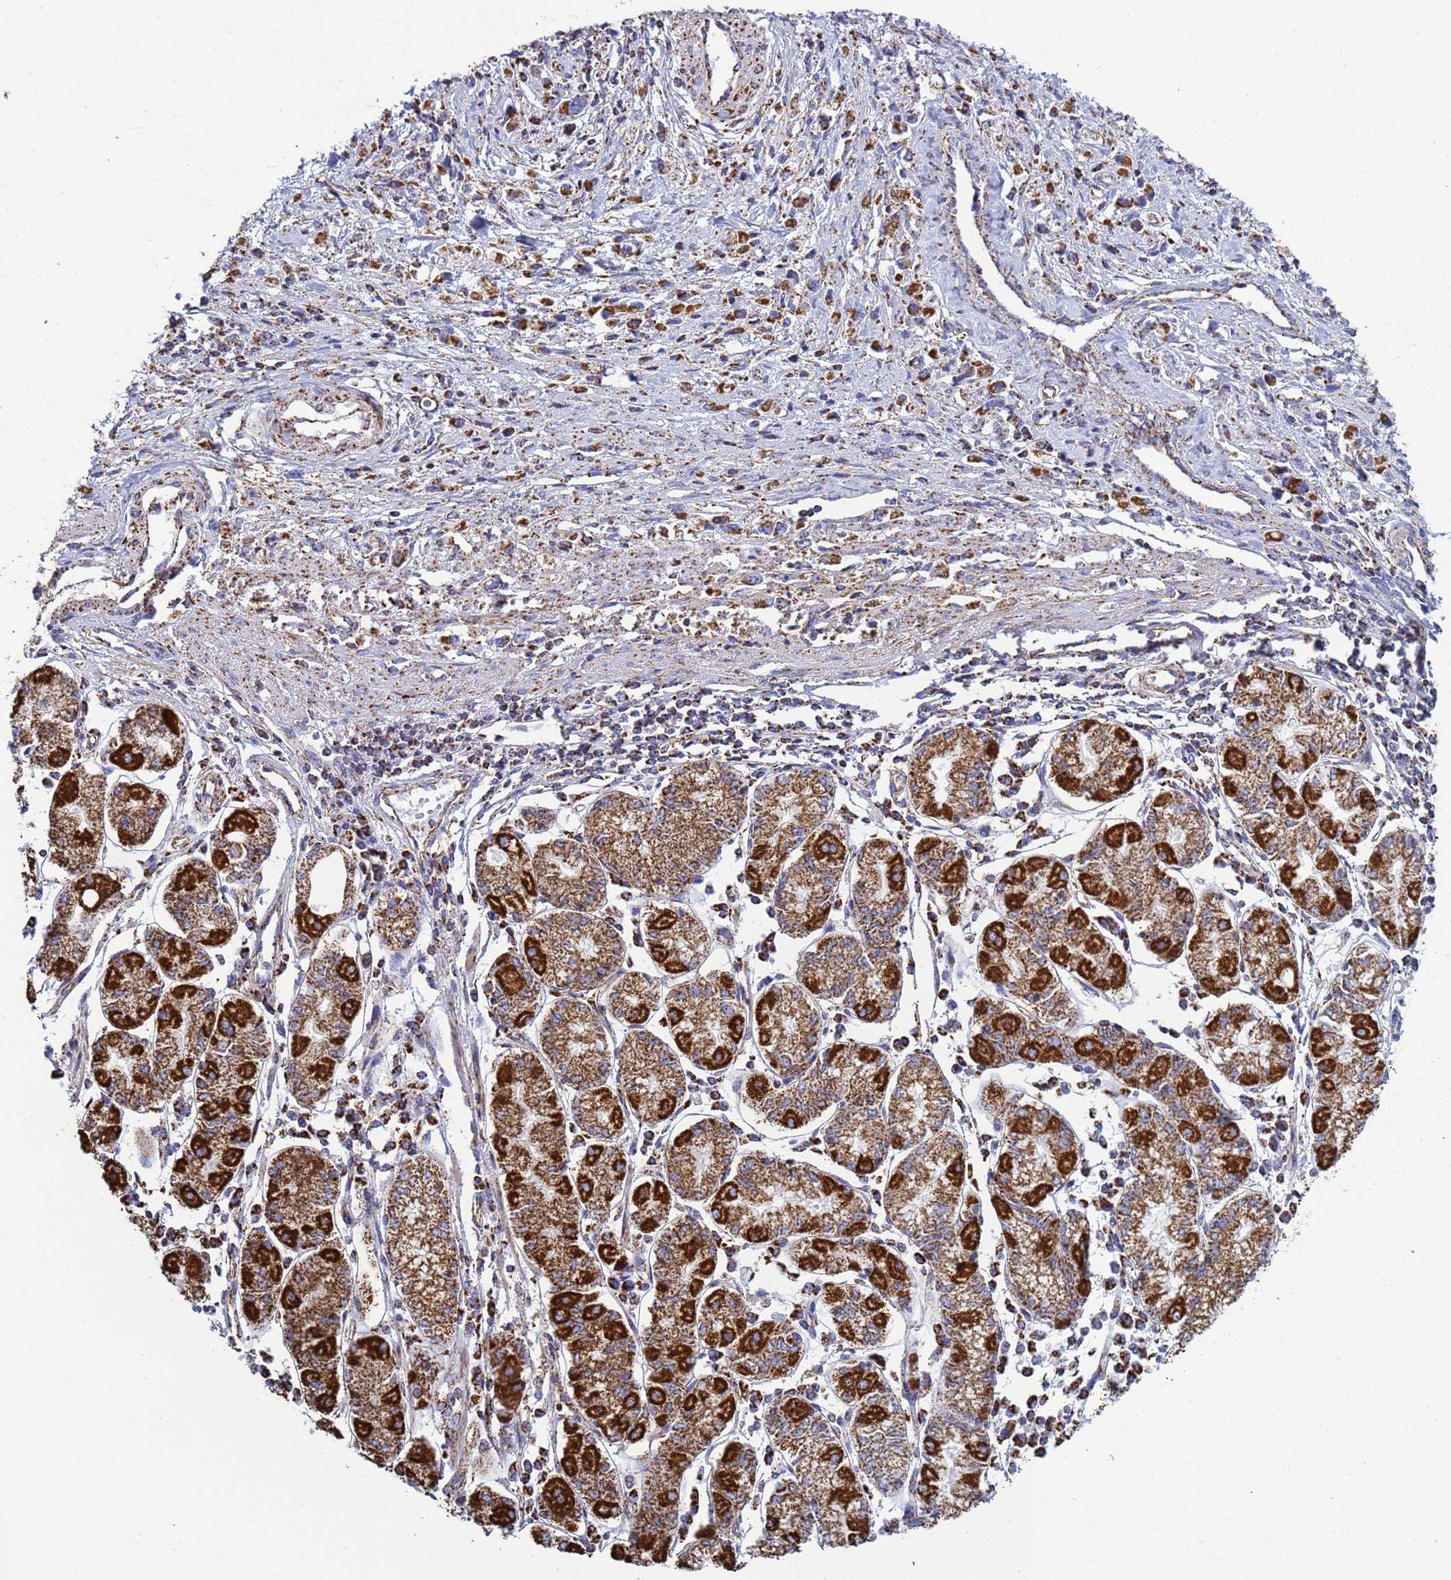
{"staining": {"intensity": "strong", "quantity": ">75%", "location": "cytoplasmic/membranous"}, "tissue": "stomach cancer", "cell_type": "Tumor cells", "image_type": "cancer", "snomed": [{"axis": "morphology", "description": "Adenocarcinoma, NOS"}, {"axis": "topography", "description": "Stomach"}], "caption": "This micrograph exhibits immunohistochemistry (IHC) staining of human stomach cancer (adenocarcinoma), with high strong cytoplasmic/membranous staining in approximately >75% of tumor cells.", "gene": "COQ4", "patient": {"sex": "female", "age": 59}}